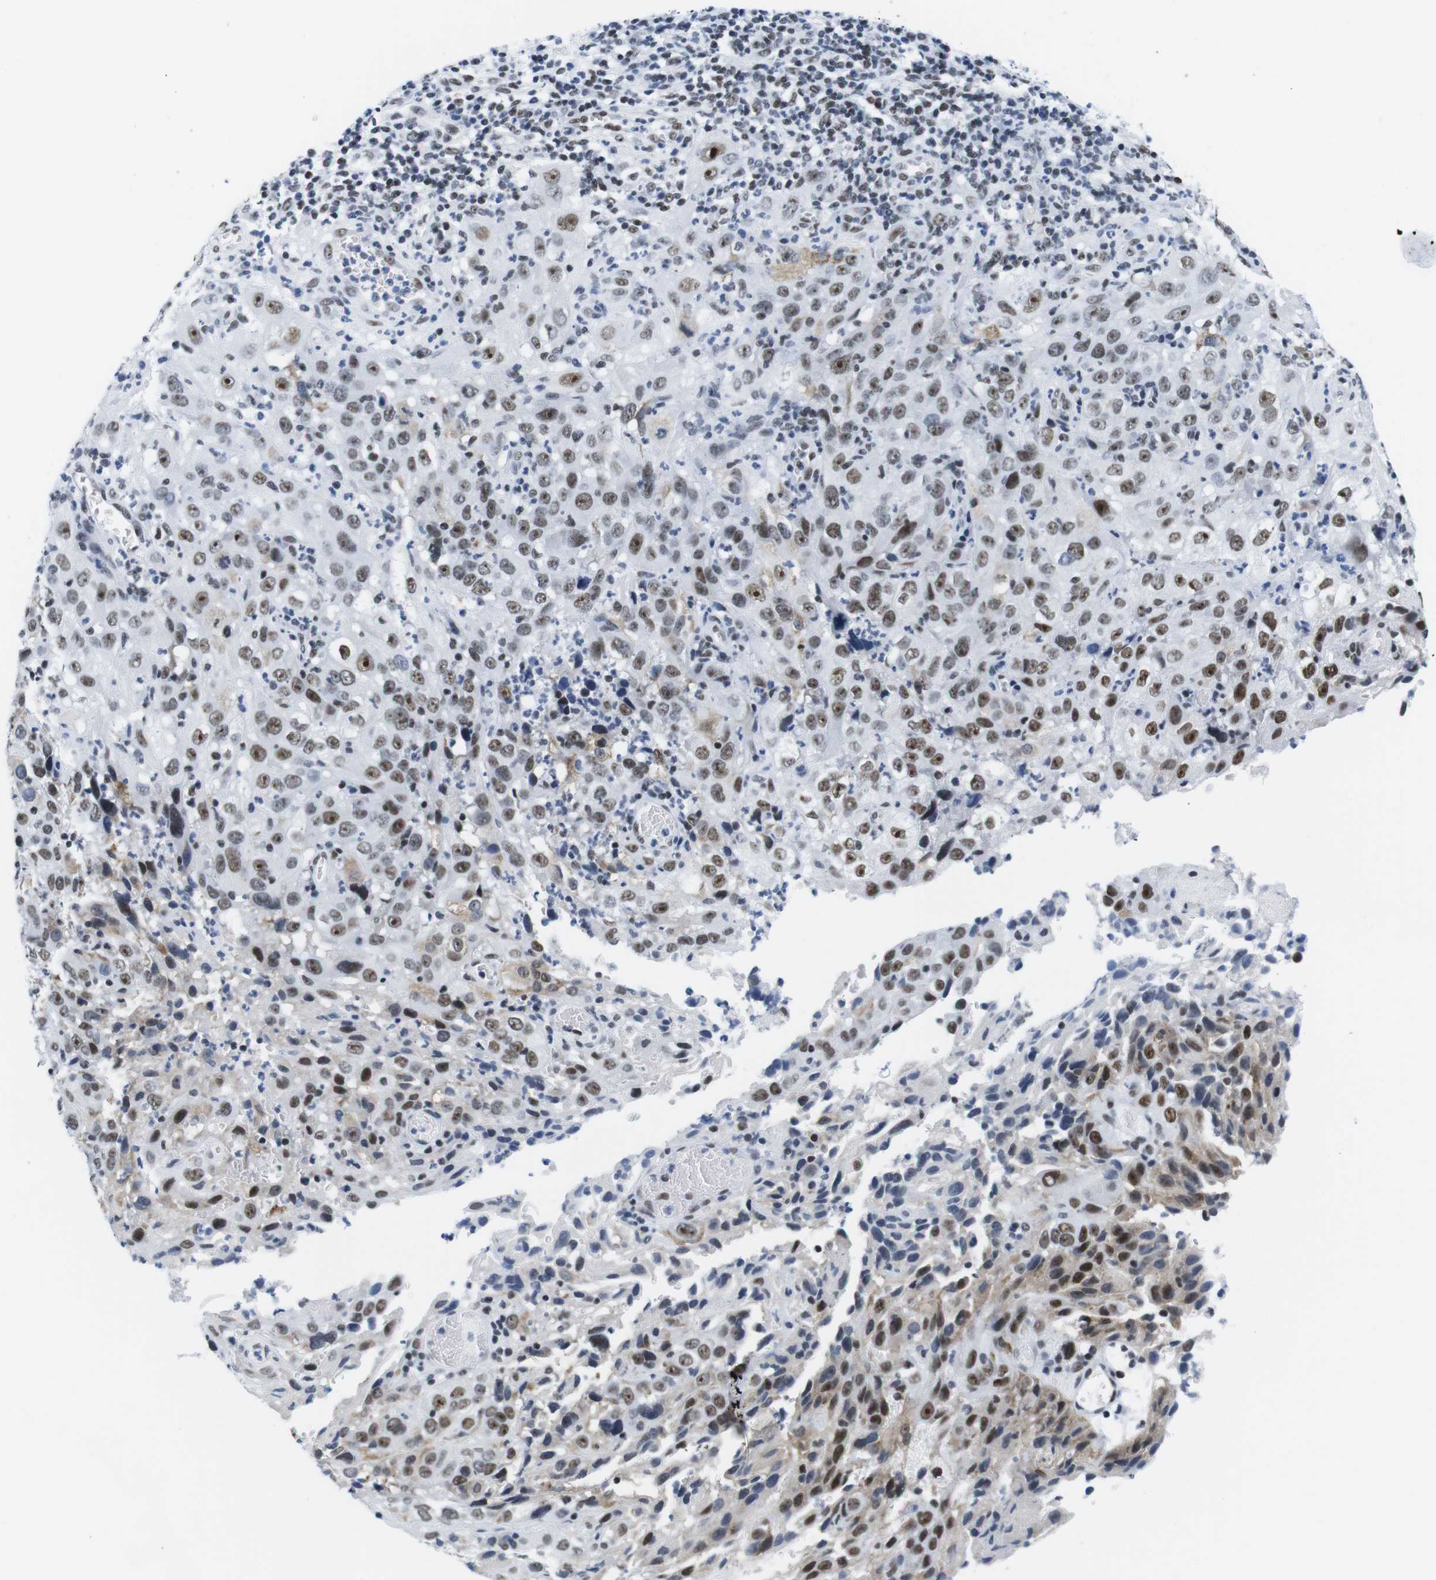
{"staining": {"intensity": "moderate", "quantity": ">75%", "location": "nuclear"}, "tissue": "cervical cancer", "cell_type": "Tumor cells", "image_type": "cancer", "snomed": [{"axis": "morphology", "description": "Squamous cell carcinoma, NOS"}, {"axis": "topography", "description": "Cervix"}], "caption": "Immunohistochemistry (IHC) (DAB) staining of cervical cancer shows moderate nuclear protein staining in about >75% of tumor cells.", "gene": "IFI16", "patient": {"sex": "female", "age": 32}}